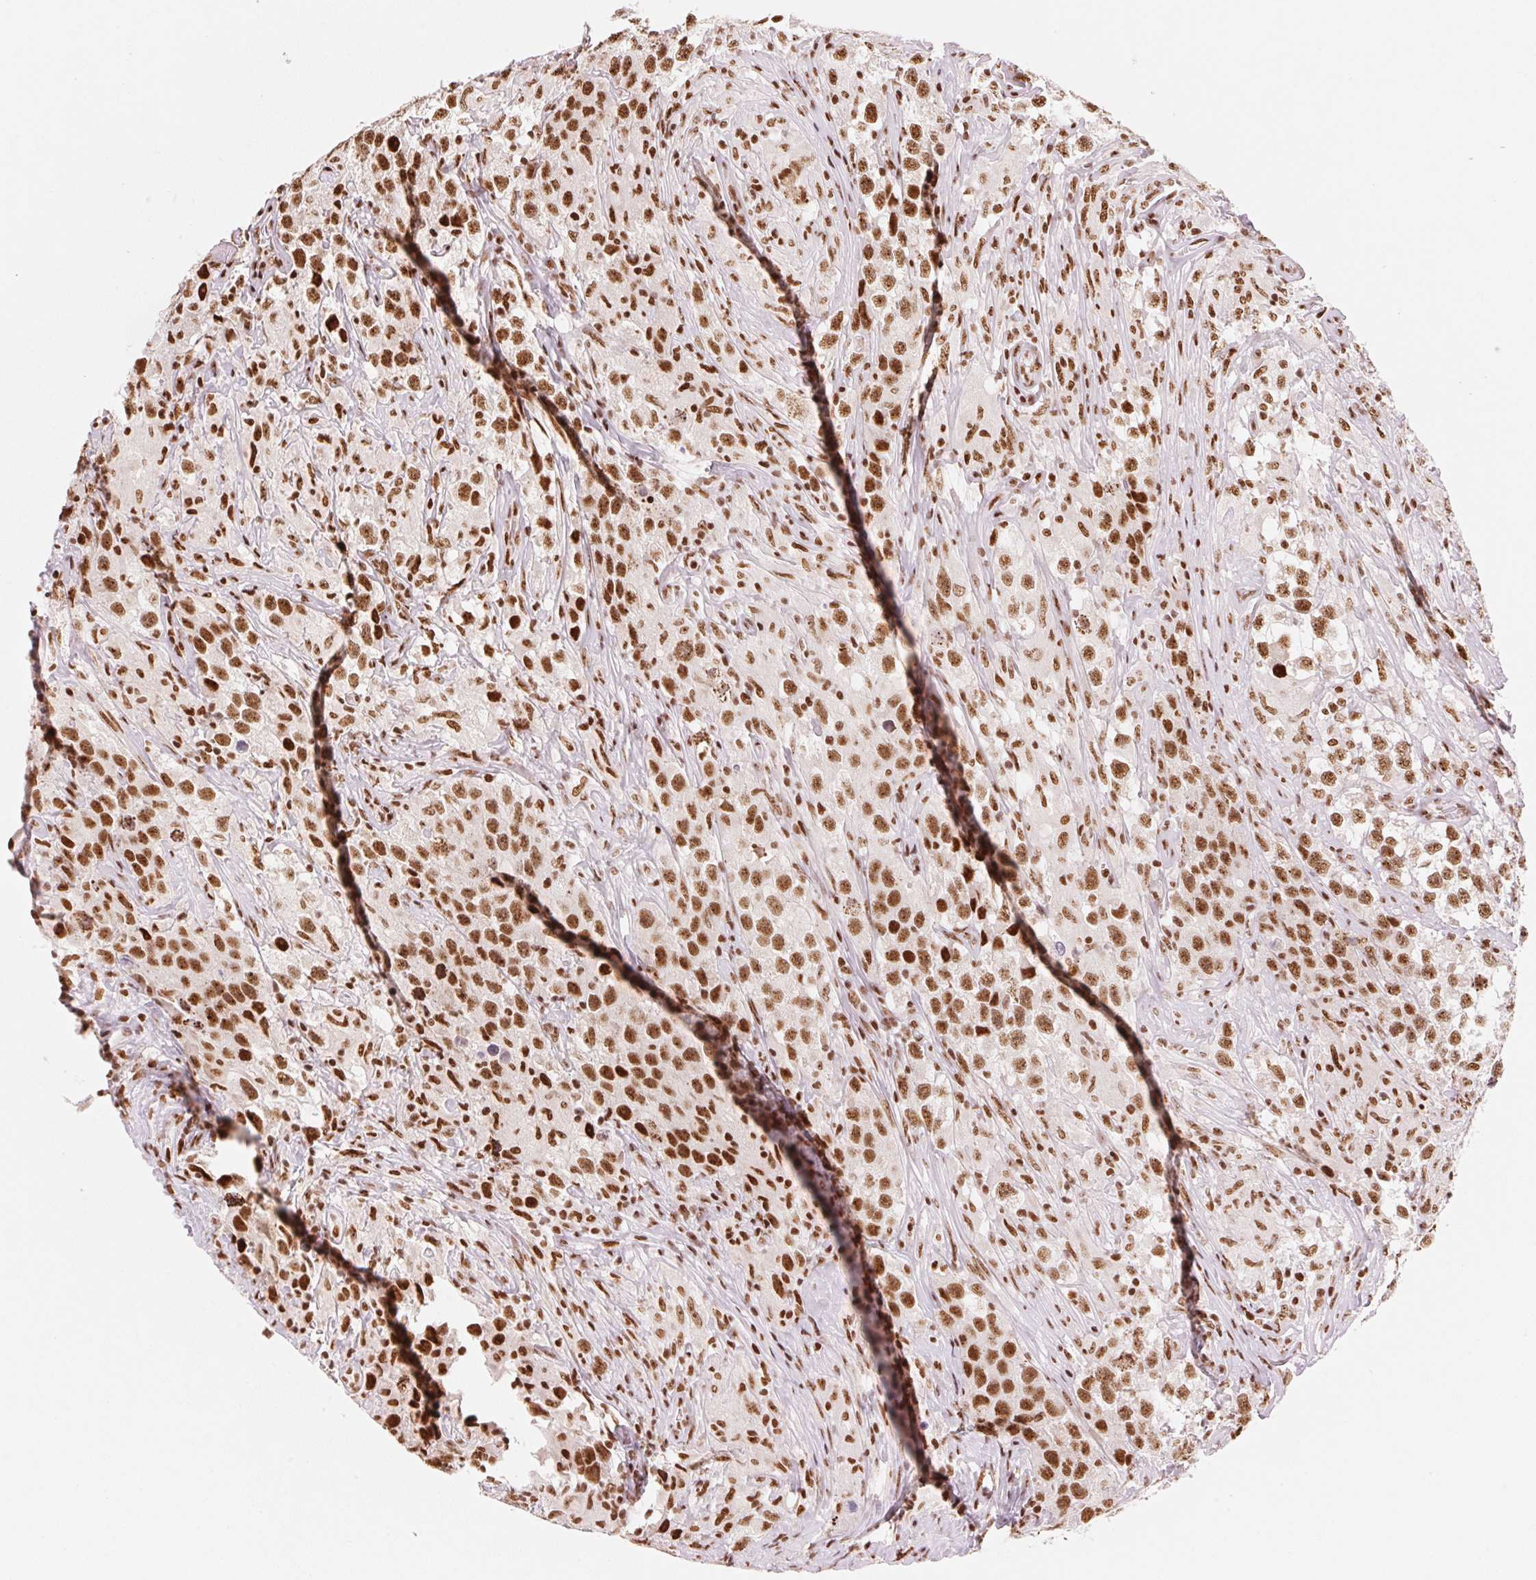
{"staining": {"intensity": "strong", "quantity": ">75%", "location": "nuclear"}, "tissue": "testis cancer", "cell_type": "Tumor cells", "image_type": "cancer", "snomed": [{"axis": "morphology", "description": "Seminoma, NOS"}, {"axis": "topography", "description": "Testis"}], "caption": "This is an image of immunohistochemistry (IHC) staining of testis seminoma, which shows strong expression in the nuclear of tumor cells.", "gene": "NXF1", "patient": {"sex": "male", "age": 46}}